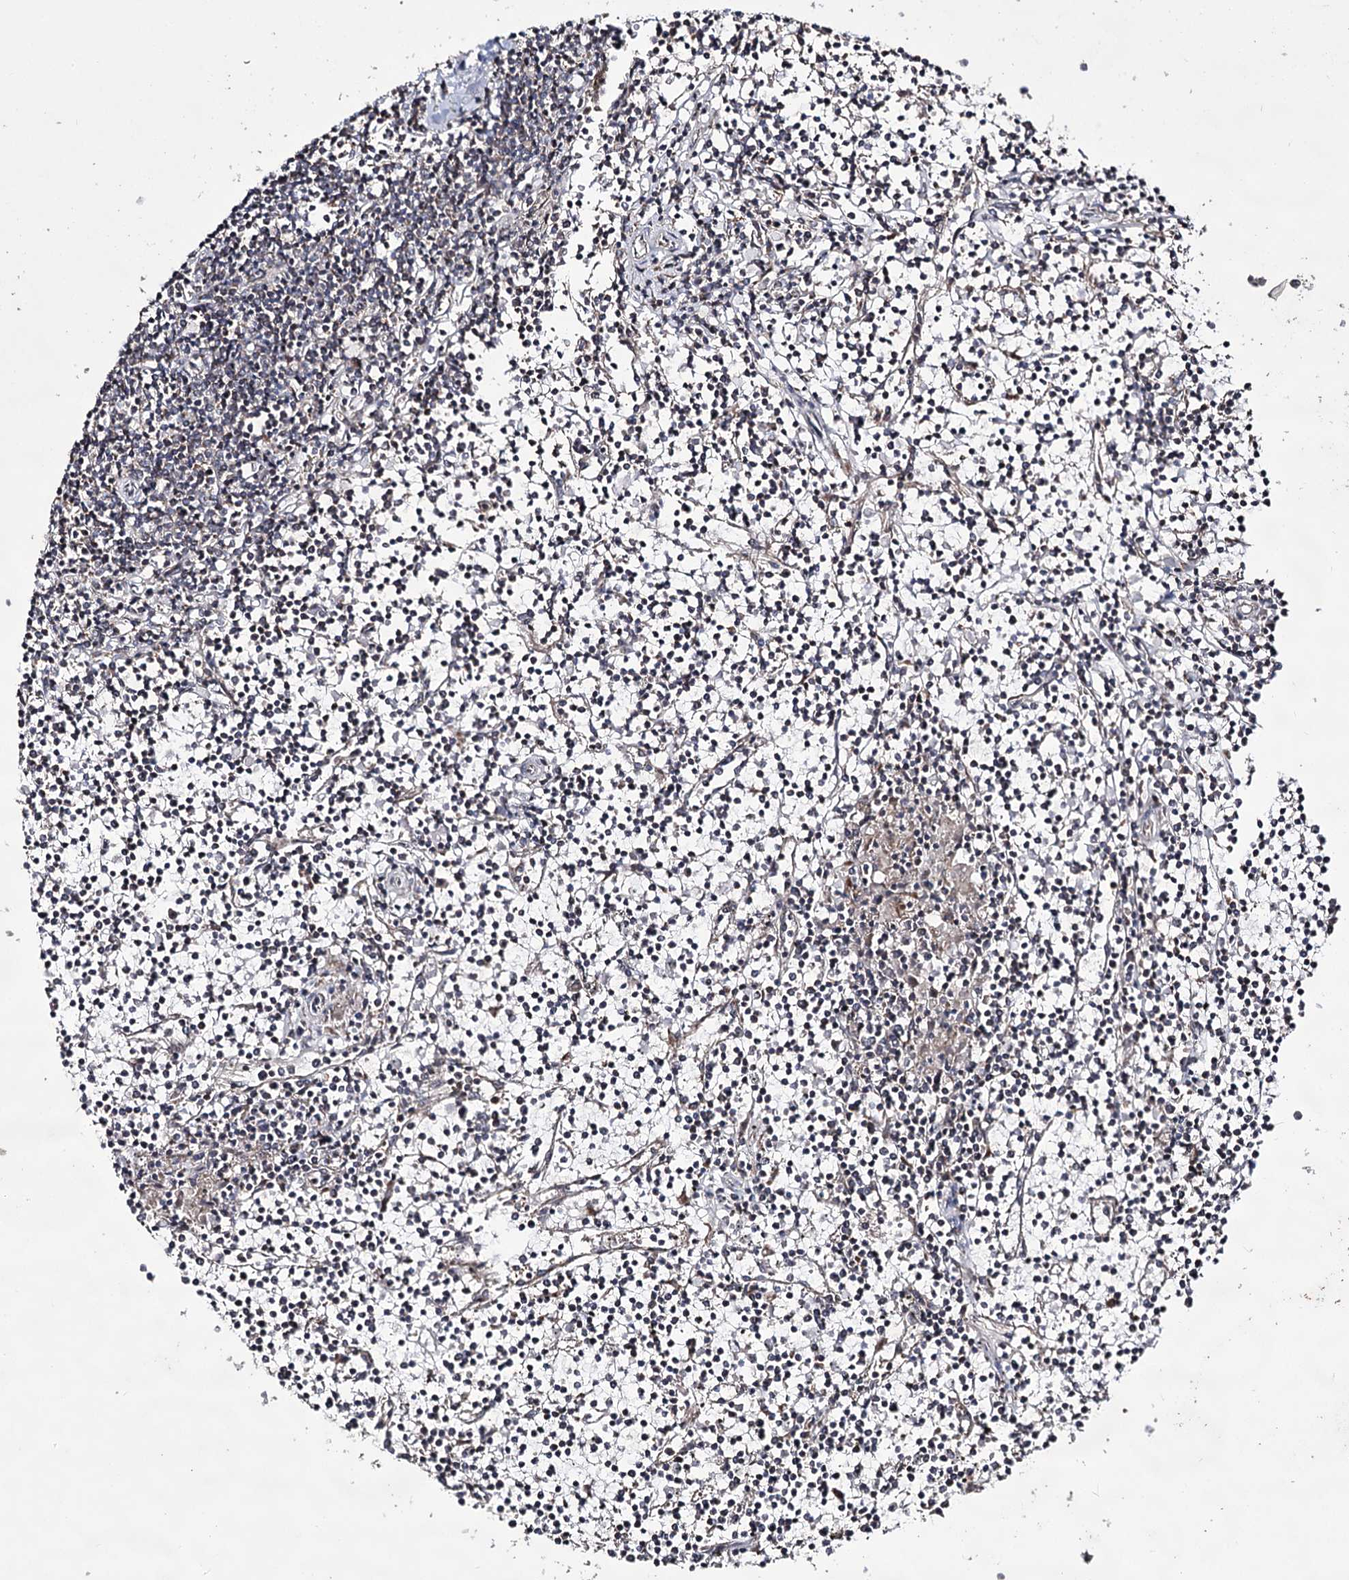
{"staining": {"intensity": "negative", "quantity": "none", "location": "none"}, "tissue": "lymphoma", "cell_type": "Tumor cells", "image_type": "cancer", "snomed": [{"axis": "morphology", "description": "Malignant lymphoma, non-Hodgkin's type, Low grade"}, {"axis": "topography", "description": "Spleen"}], "caption": "DAB immunohistochemical staining of human lymphoma demonstrates no significant positivity in tumor cells. (DAB (3,3'-diaminobenzidine) immunohistochemistry (IHC) visualized using brightfield microscopy, high magnification).", "gene": "ACTR6", "patient": {"sex": "female", "age": 19}}